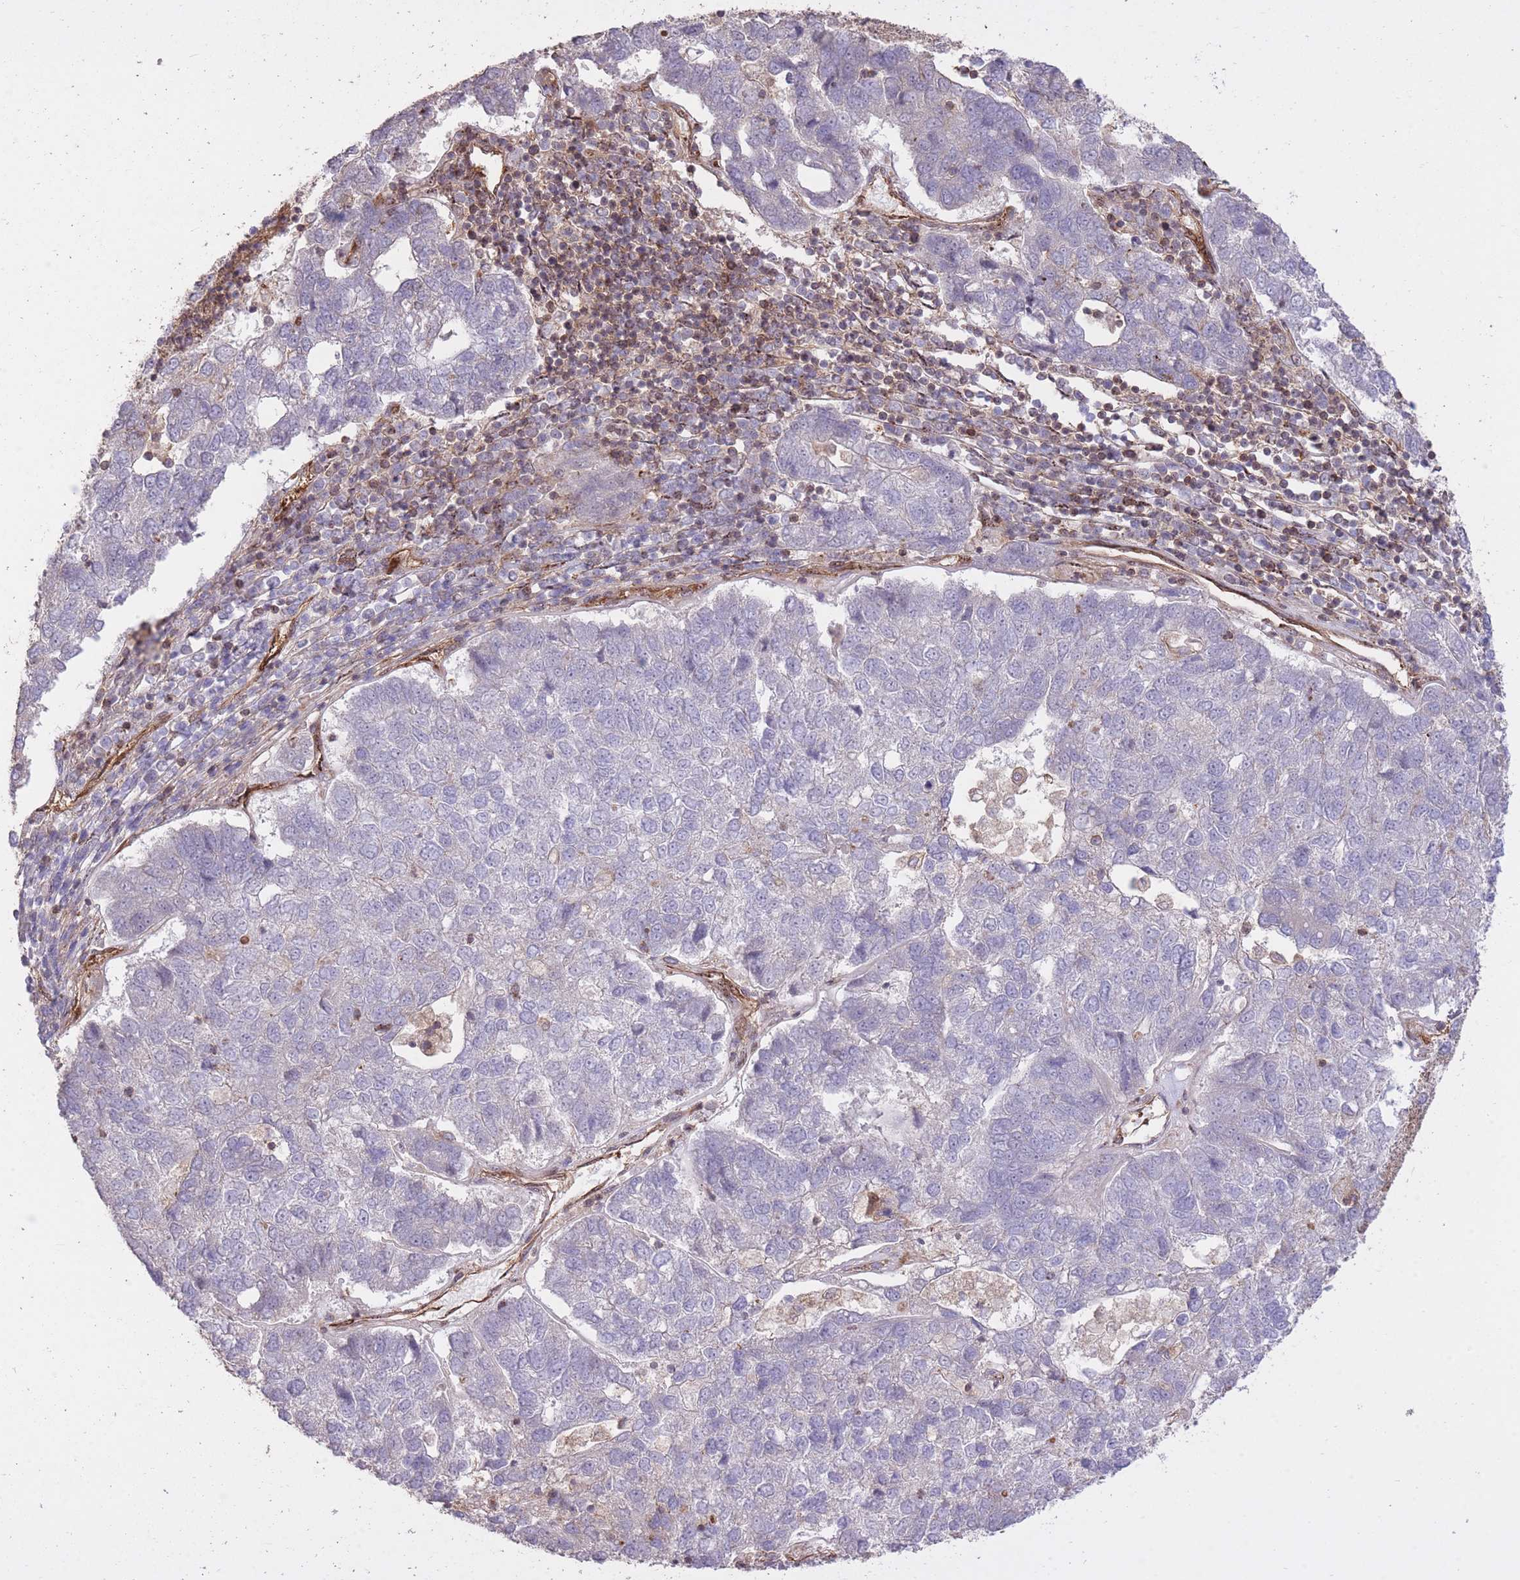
{"staining": {"intensity": "negative", "quantity": "none", "location": "none"}, "tissue": "pancreatic cancer", "cell_type": "Tumor cells", "image_type": "cancer", "snomed": [{"axis": "morphology", "description": "Adenocarcinoma, NOS"}, {"axis": "topography", "description": "Pancreas"}], "caption": "Immunohistochemistry of pancreatic cancer demonstrates no staining in tumor cells. Brightfield microscopy of immunohistochemistry (IHC) stained with DAB (brown) and hematoxylin (blue), captured at high magnification.", "gene": "PLD1", "patient": {"sex": "female", "age": 61}}